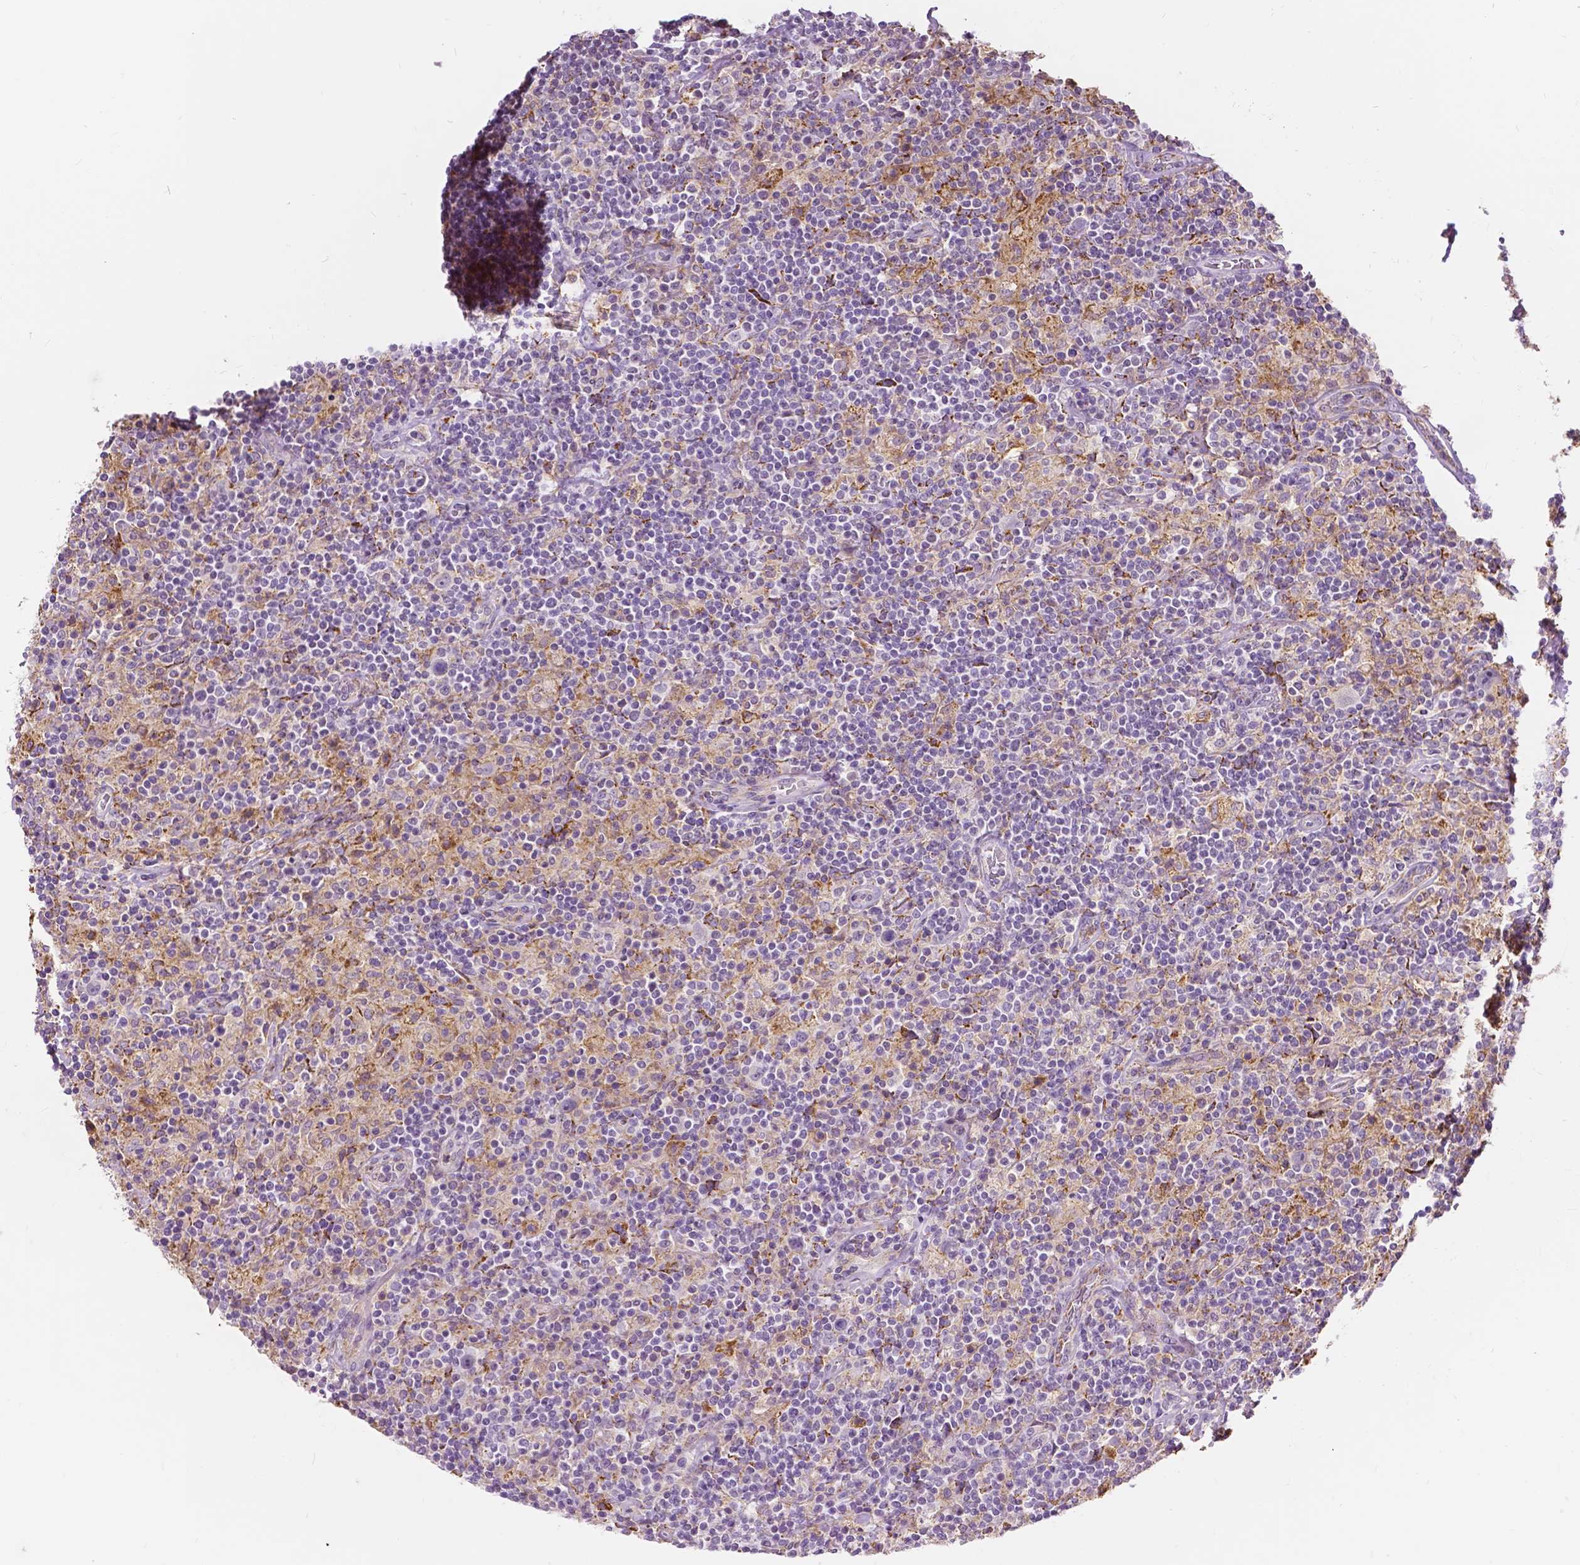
{"staining": {"intensity": "negative", "quantity": "none", "location": "none"}, "tissue": "lymphoma", "cell_type": "Tumor cells", "image_type": "cancer", "snomed": [{"axis": "morphology", "description": "Hodgkin's disease, NOS"}, {"axis": "topography", "description": "Lymph node"}], "caption": "Immunohistochemical staining of Hodgkin's disease exhibits no significant staining in tumor cells.", "gene": "DLX6", "patient": {"sex": "male", "age": 70}}